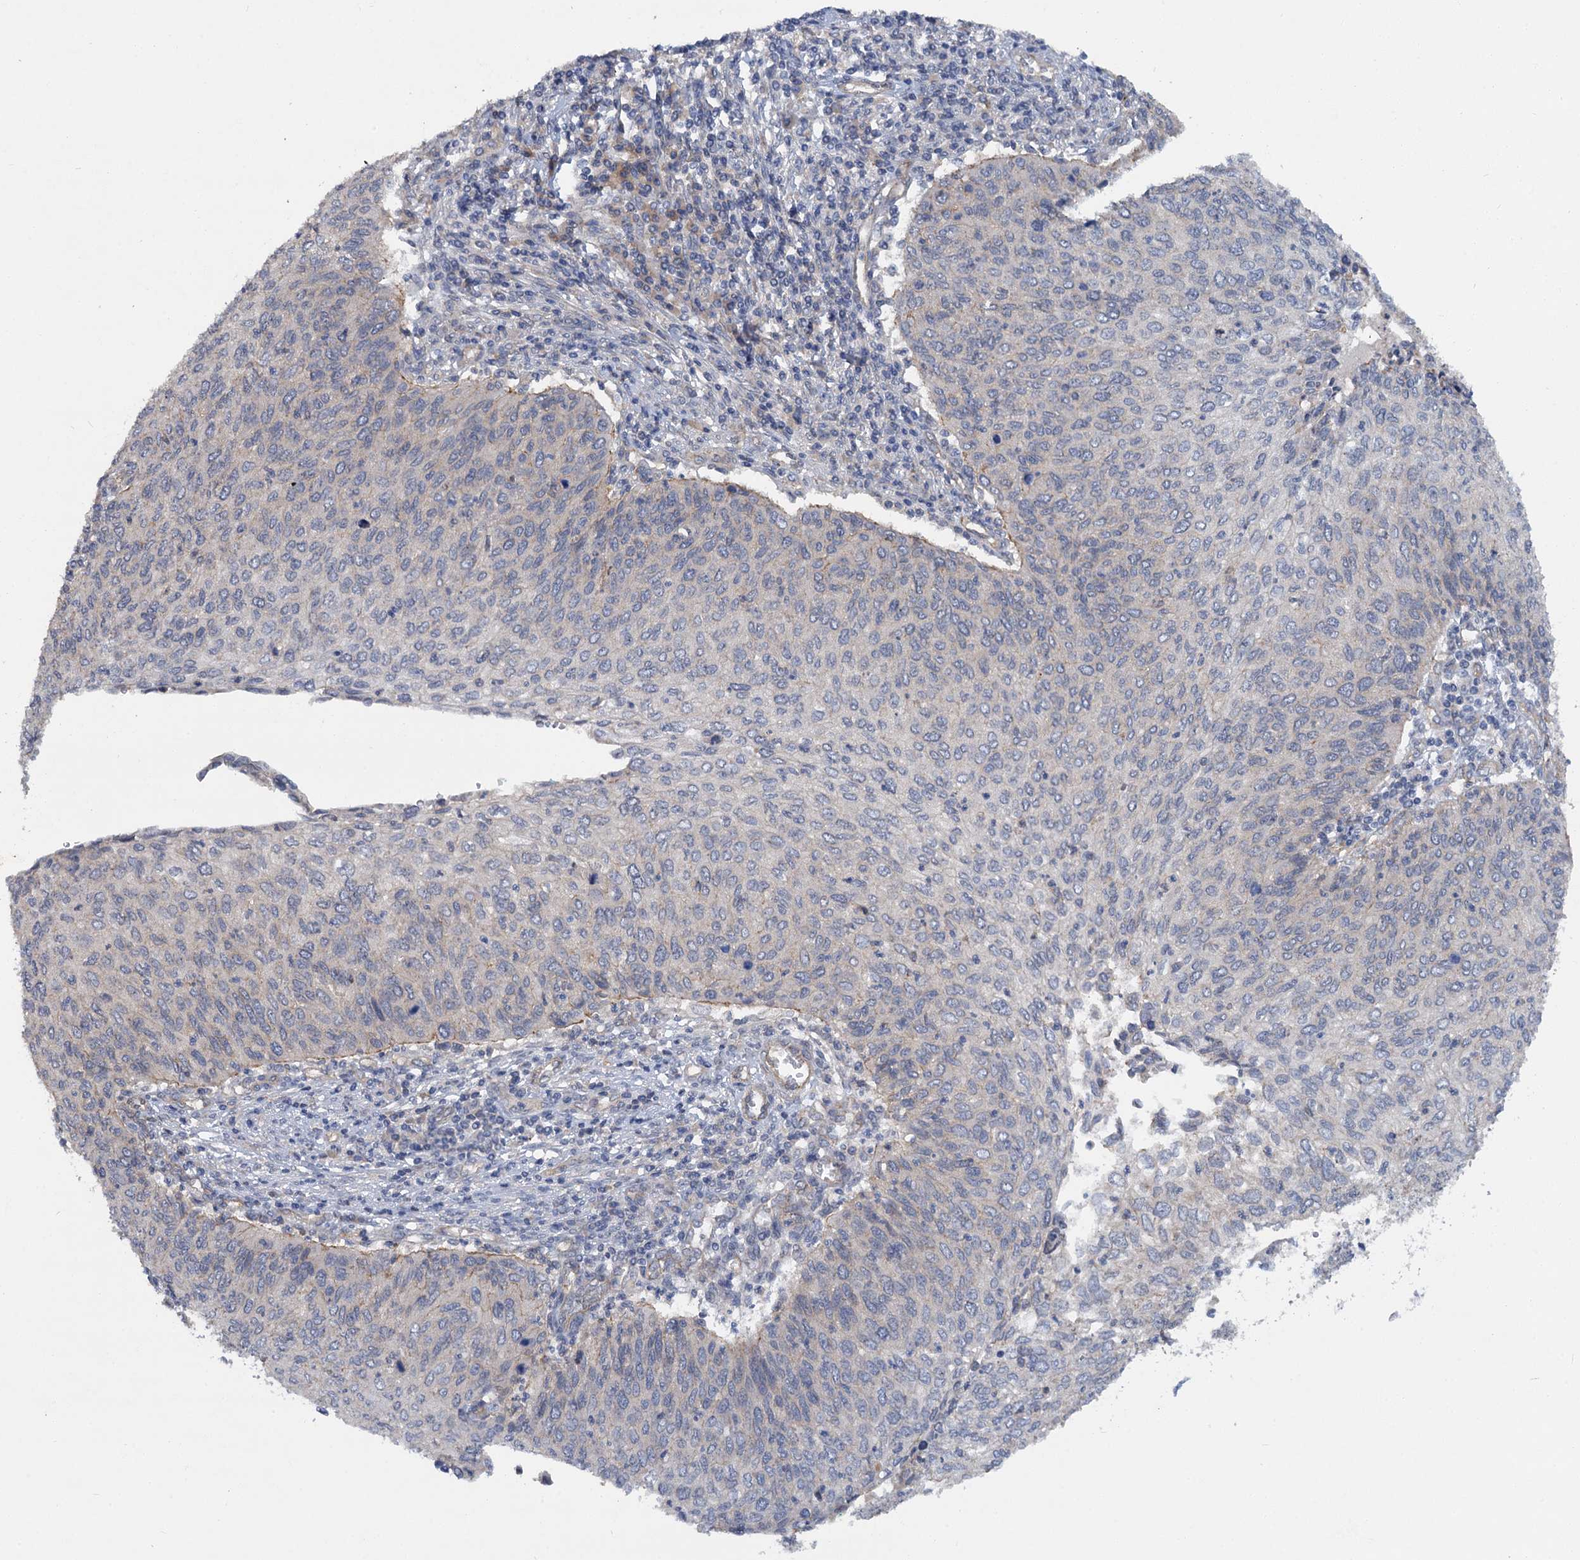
{"staining": {"intensity": "negative", "quantity": "none", "location": "none"}, "tissue": "cervical cancer", "cell_type": "Tumor cells", "image_type": "cancer", "snomed": [{"axis": "morphology", "description": "Squamous cell carcinoma, NOS"}, {"axis": "topography", "description": "Cervix"}], "caption": "Cervical squamous cell carcinoma stained for a protein using immunohistochemistry (IHC) demonstrates no expression tumor cells.", "gene": "ZNF324", "patient": {"sex": "female", "age": 38}}